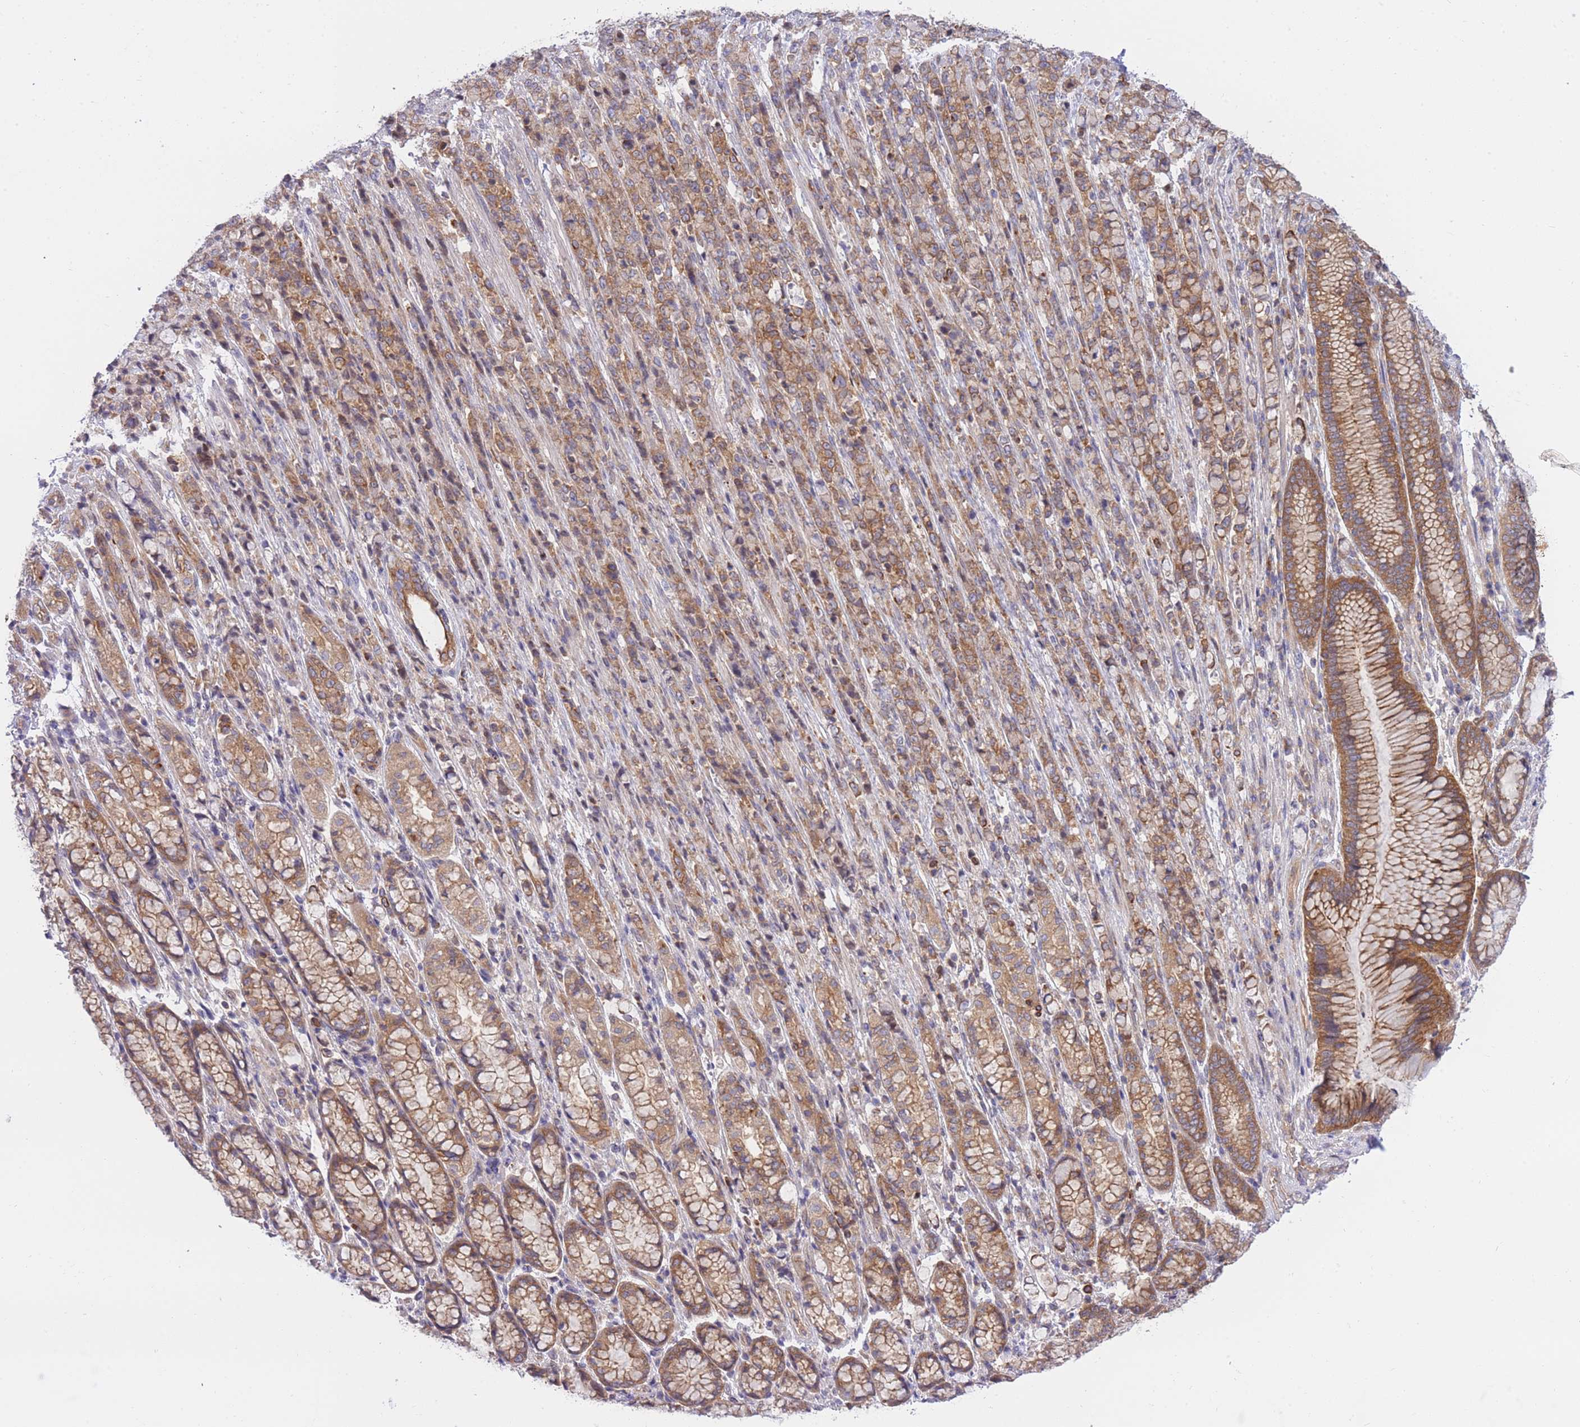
{"staining": {"intensity": "moderate", "quantity": ">75%", "location": "cytoplasmic/membranous"}, "tissue": "stomach cancer", "cell_type": "Tumor cells", "image_type": "cancer", "snomed": [{"axis": "morphology", "description": "Adenocarcinoma, NOS"}, {"axis": "topography", "description": "Stomach"}], "caption": "Tumor cells exhibit medium levels of moderate cytoplasmic/membranous positivity in approximately >75% of cells in adenocarcinoma (stomach). The staining is performed using DAB (3,3'-diaminobenzidine) brown chromogen to label protein expression. The nuclei are counter-stained blue using hematoxylin.", "gene": "EIF2B2", "patient": {"sex": "female", "age": 79}}